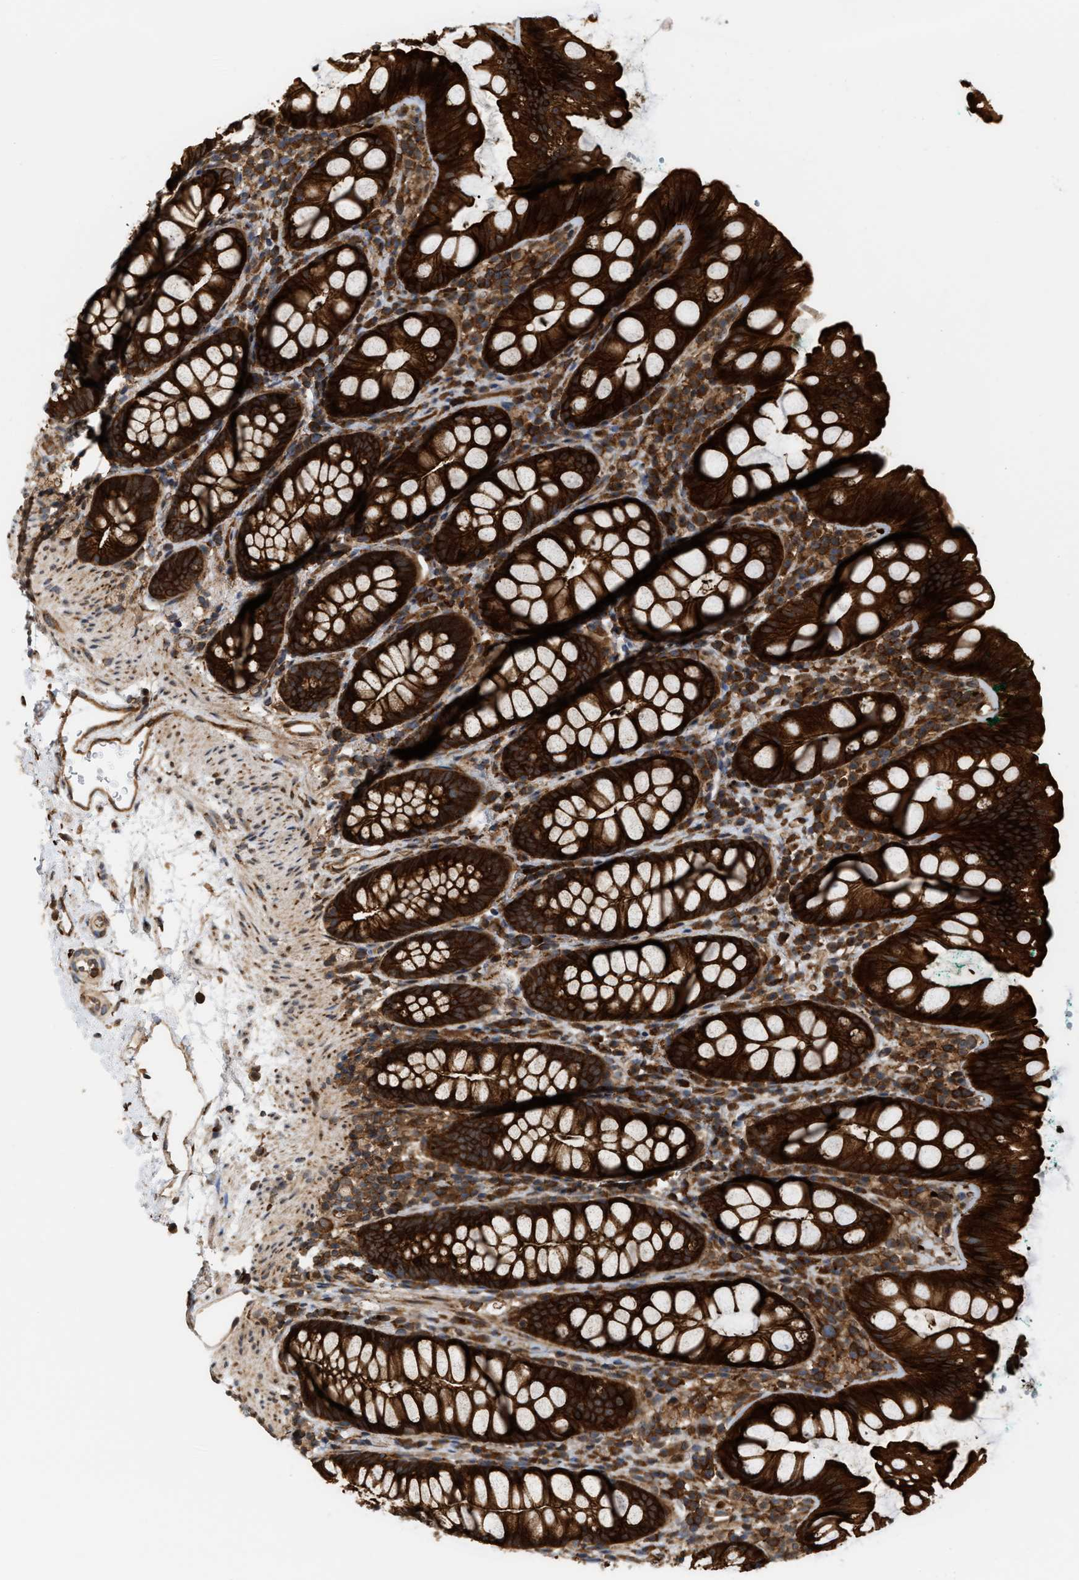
{"staining": {"intensity": "strong", "quantity": ">75%", "location": "cytoplasmic/membranous"}, "tissue": "rectum", "cell_type": "Glandular cells", "image_type": "normal", "snomed": [{"axis": "morphology", "description": "Normal tissue, NOS"}, {"axis": "topography", "description": "Rectum"}], "caption": "Immunohistochemistry histopathology image of normal rectum stained for a protein (brown), which reveals high levels of strong cytoplasmic/membranous staining in approximately >75% of glandular cells.", "gene": "IQCE", "patient": {"sex": "female", "age": 65}}